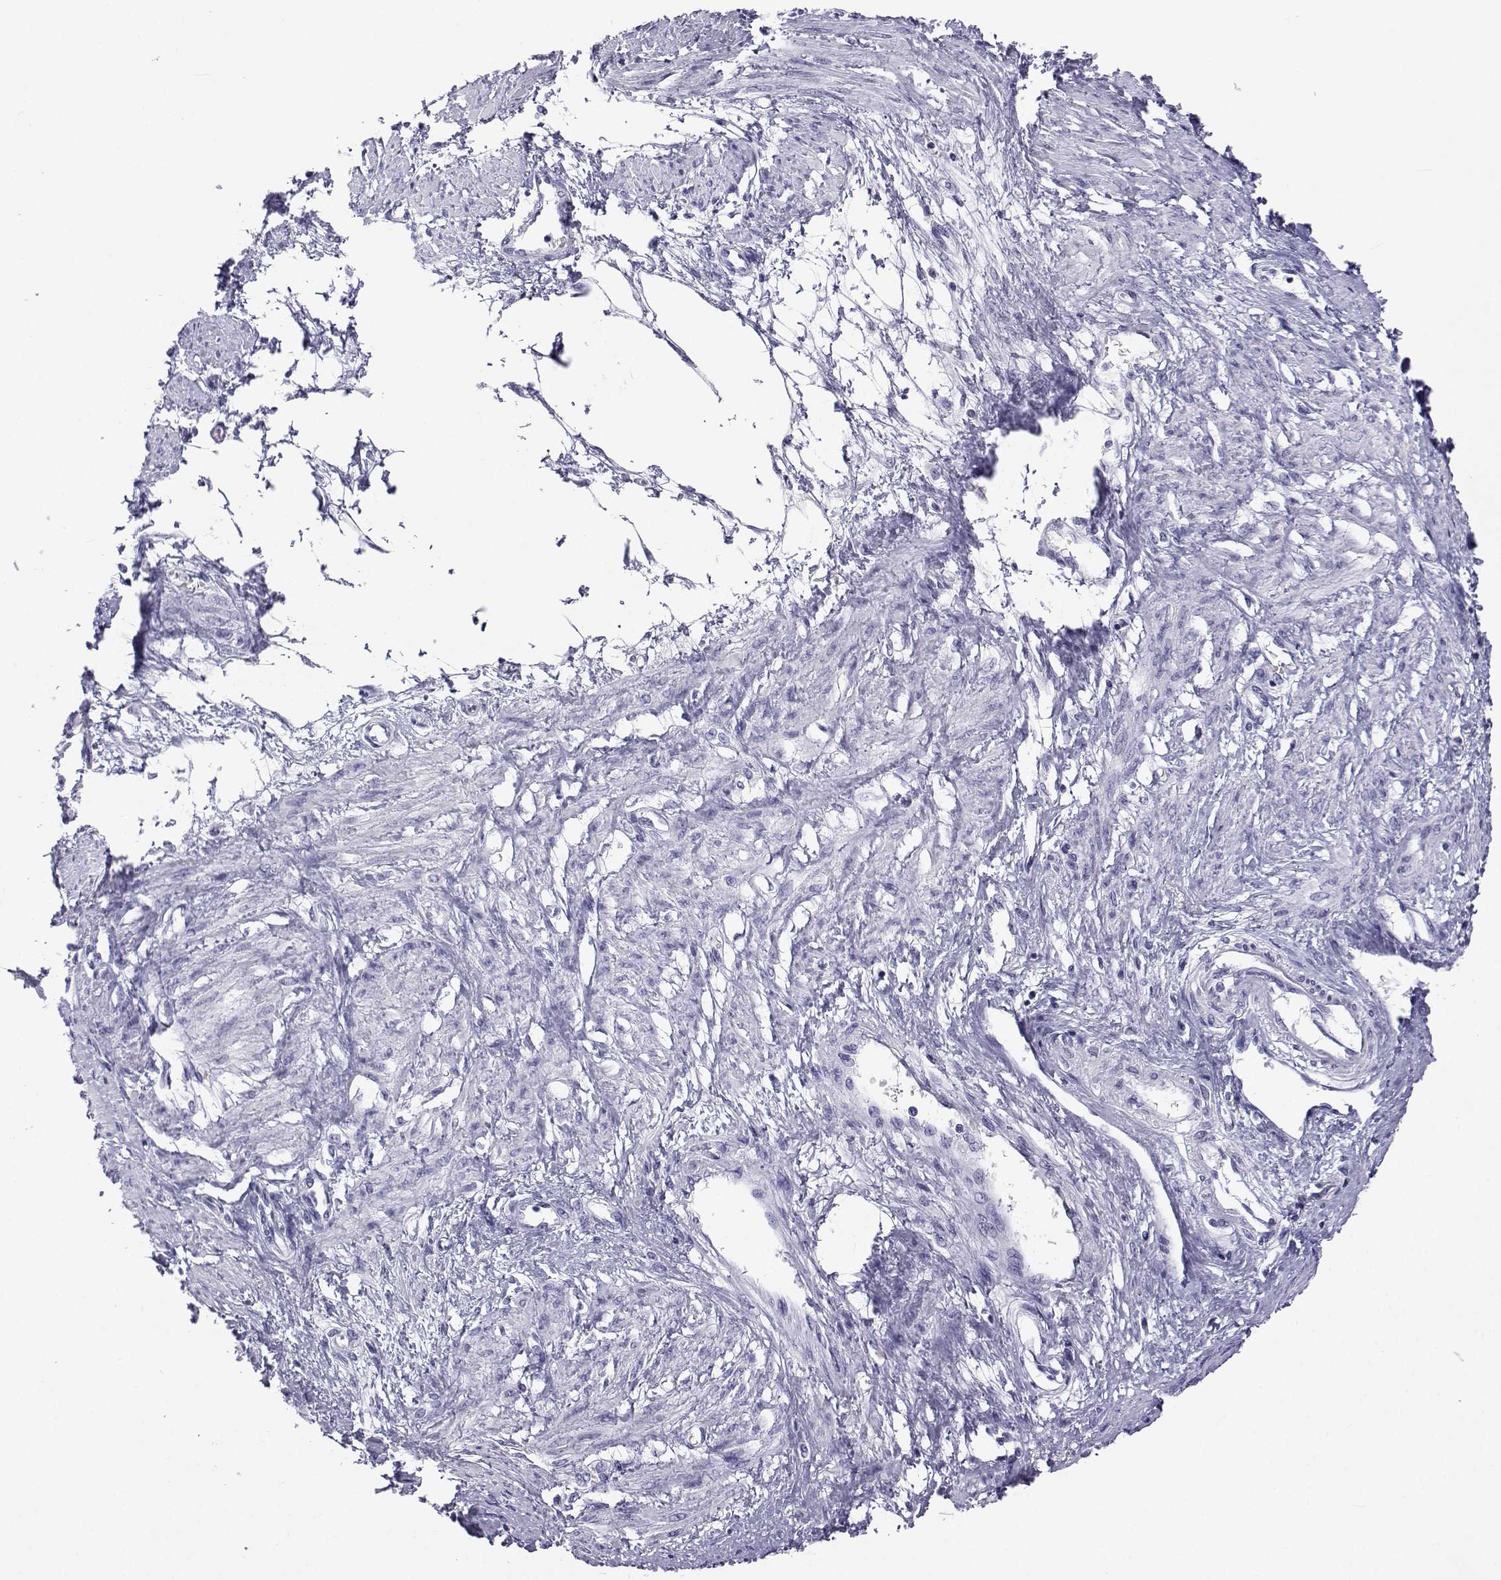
{"staining": {"intensity": "negative", "quantity": "none", "location": "none"}, "tissue": "smooth muscle", "cell_type": "Smooth muscle cells", "image_type": "normal", "snomed": [{"axis": "morphology", "description": "Normal tissue, NOS"}, {"axis": "topography", "description": "Smooth muscle"}, {"axis": "topography", "description": "Uterus"}], "caption": "Histopathology image shows no protein expression in smooth muscle cells of unremarkable smooth muscle. (IHC, brightfield microscopy, high magnification).", "gene": "ACTL7A", "patient": {"sex": "female", "age": 39}}